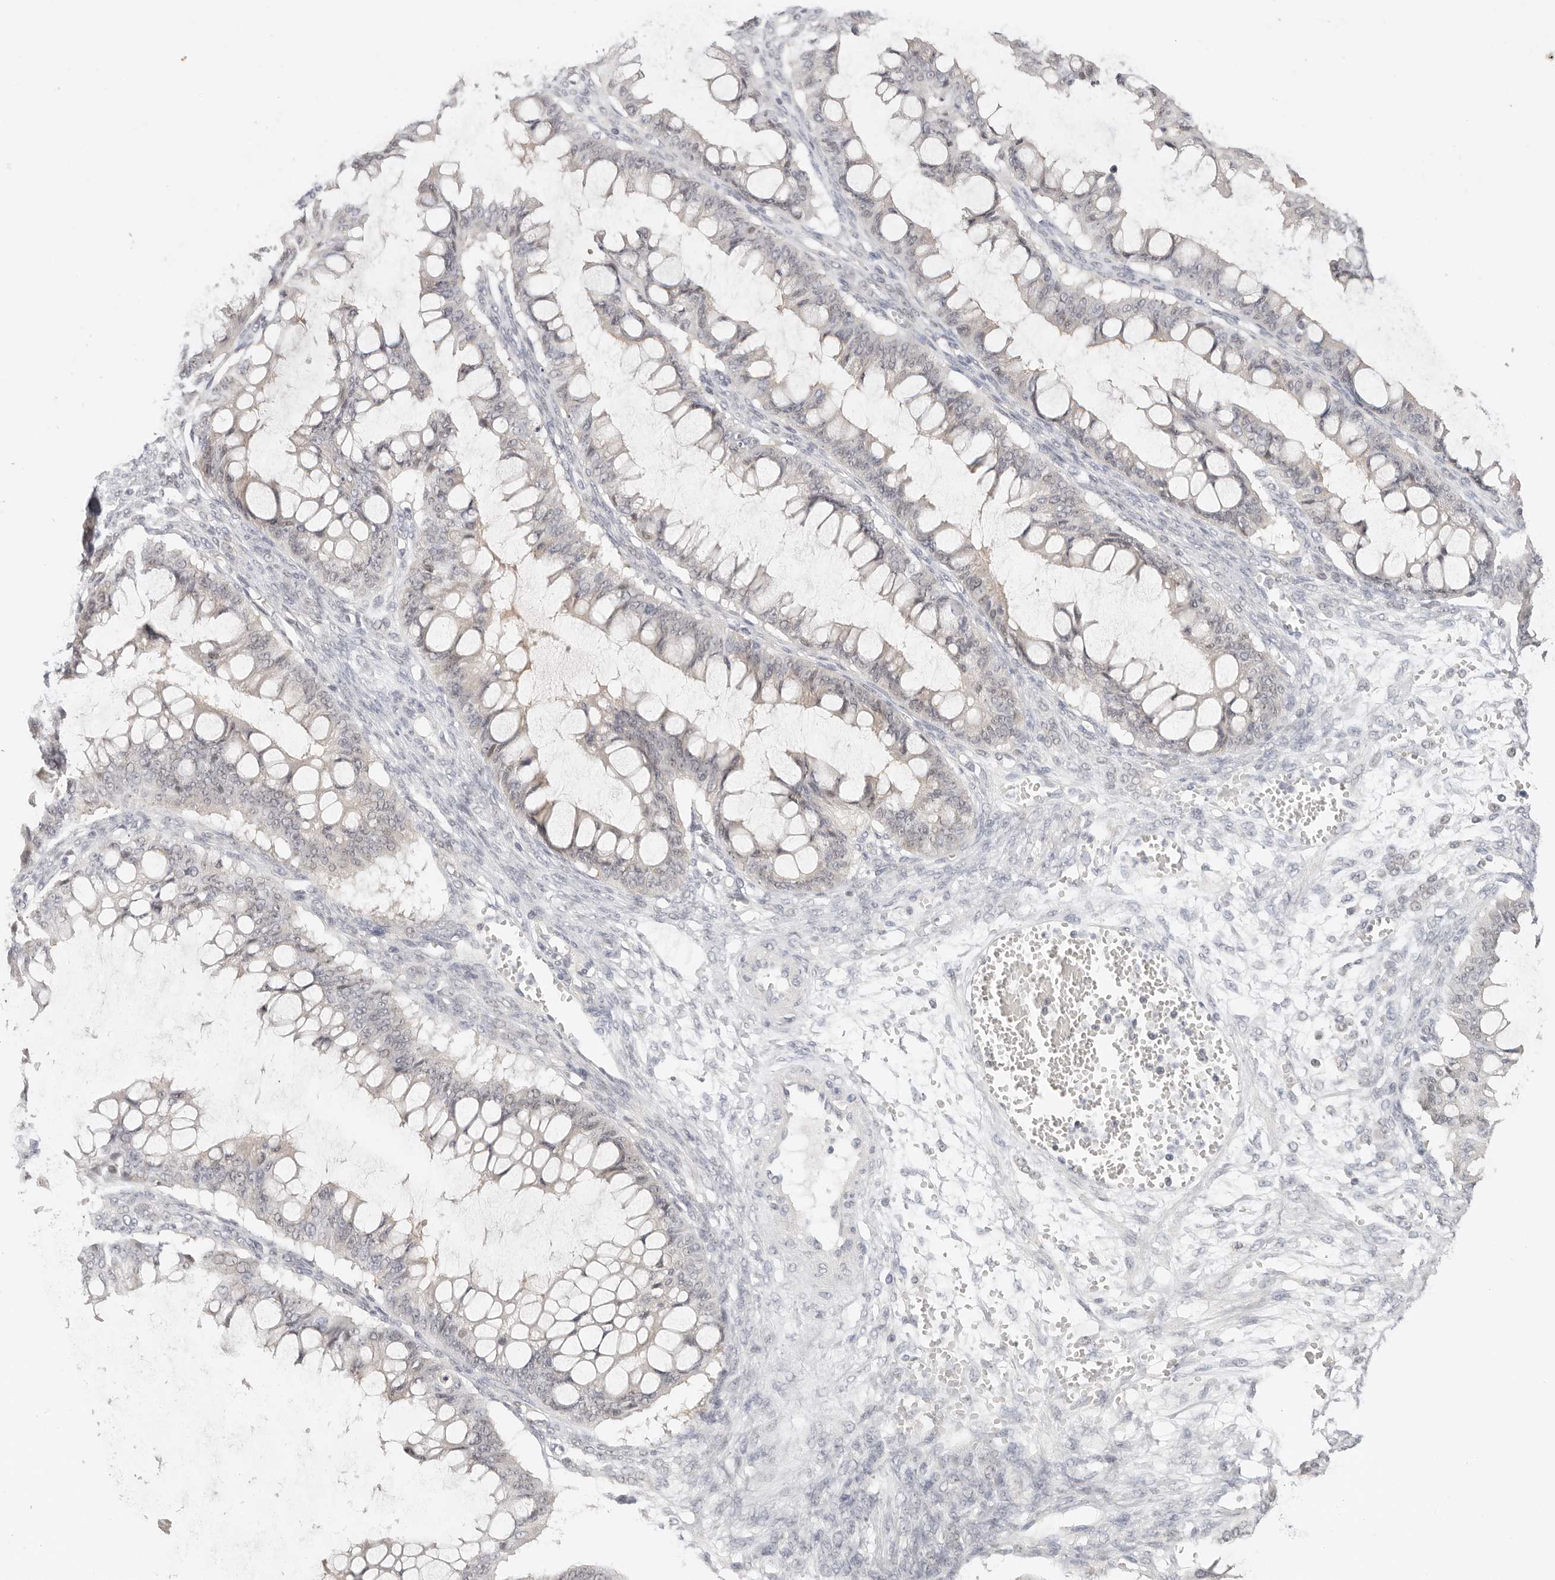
{"staining": {"intensity": "negative", "quantity": "none", "location": "none"}, "tissue": "ovarian cancer", "cell_type": "Tumor cells", "image_type": "cancer", "snomed": [{"axis": "morphology", "description": "Cystadenocarcinoma, mucinous, NOS"}, {"axis": "topography", "description": "Ovary"}], "caption": "Mucinous cystadenocarcinoma (ovarian) was stained to show a protein in brown. There is no significant positivity in tumor cells.", "gene": "LARP7", "patient": {"sex": "female", "age": 73}}